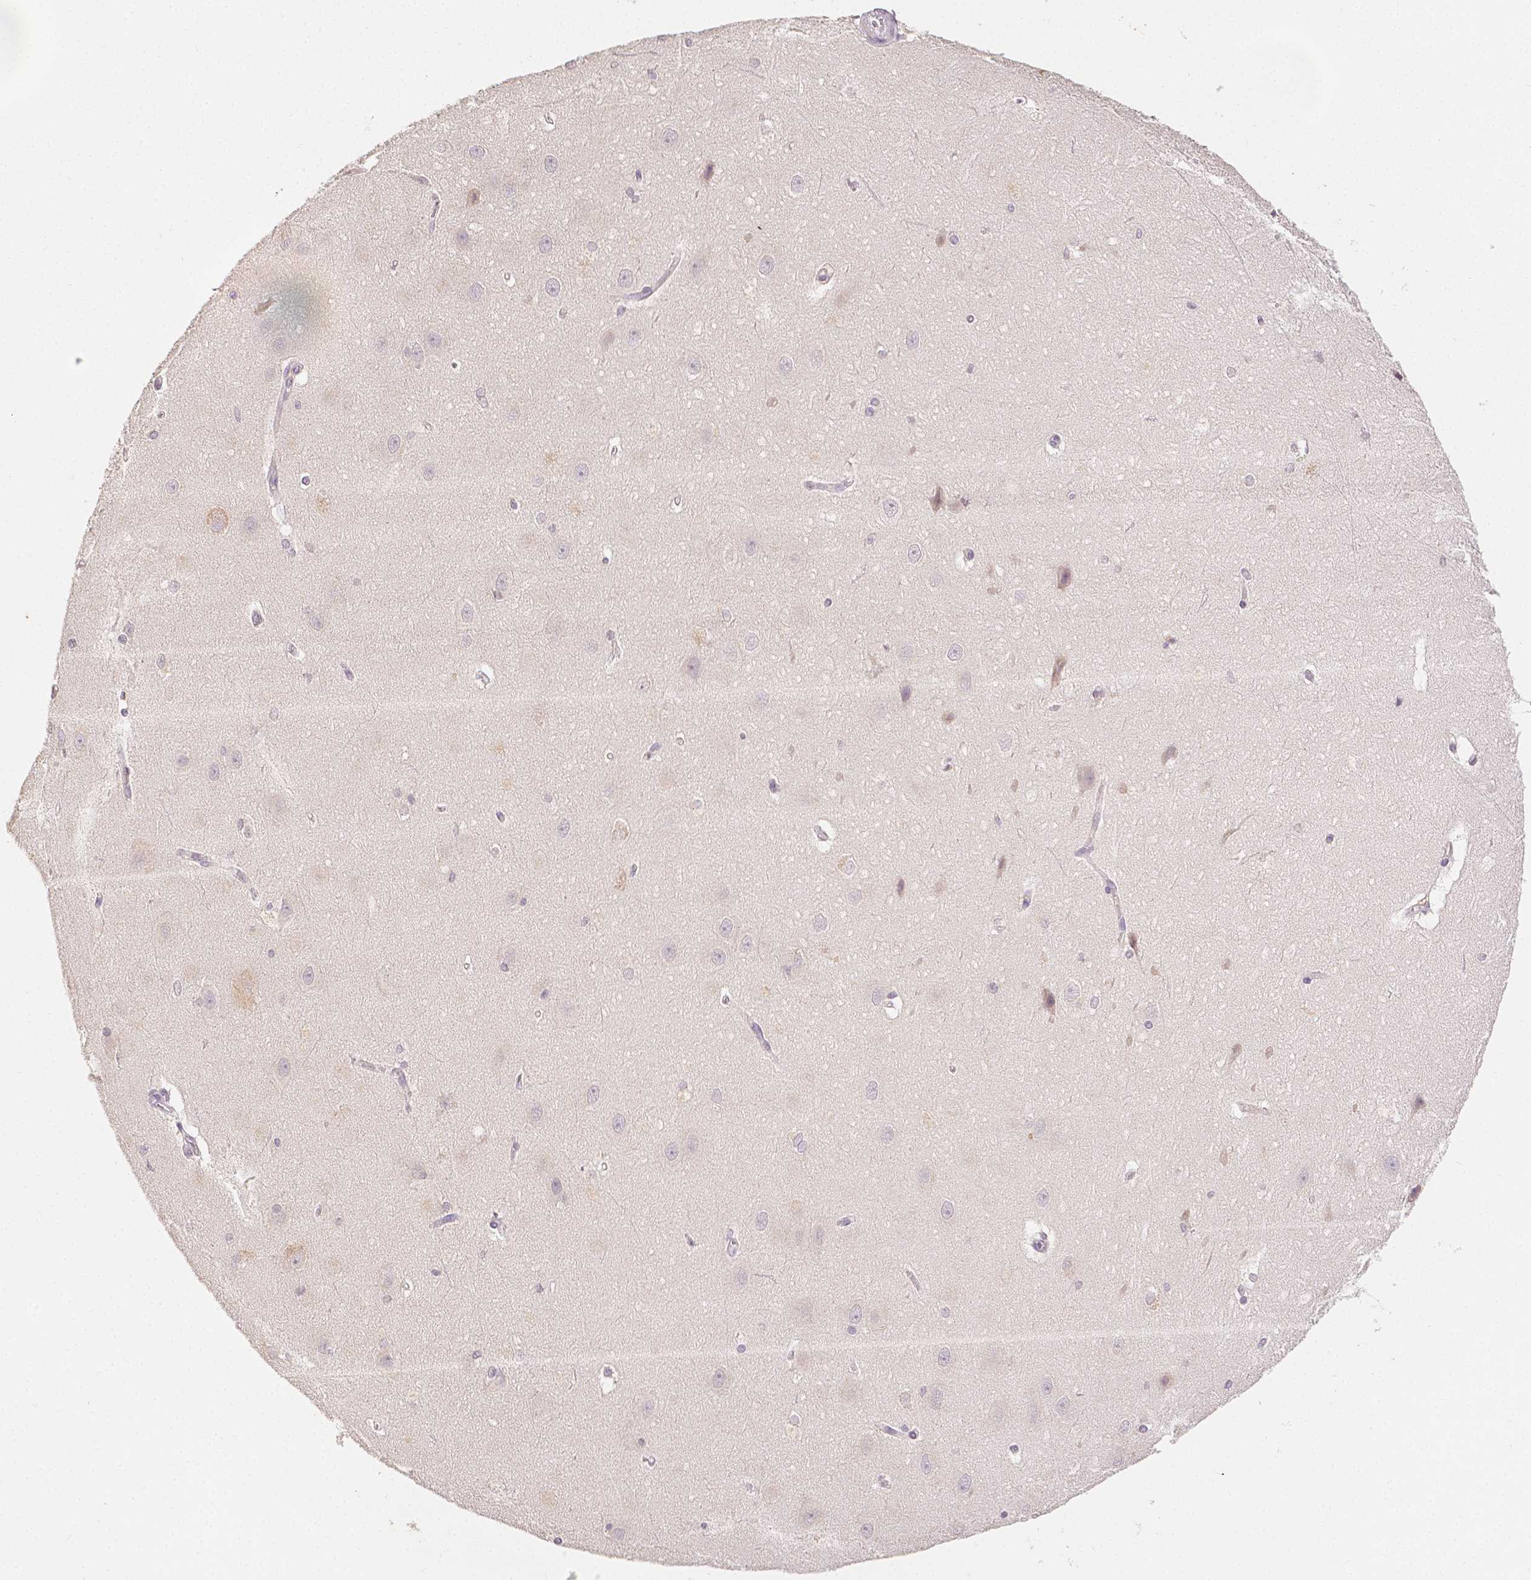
{"staining": {"intensity": "negative", "quantity": "none", "location": "none"}, "tissue": "hippocampus", "cell_type": "Glial cells", "image_type": "normal", "snomed": [{"axis": "morphology", "description": "Normal tissue, NOS"}, {"axis": "topography", "description": "Cerebral cortex"}, {"axis": "topography", "description": "Hippocampus"}], "caption": "Micrograph shows no significant protein expression in glial cells of normal hippocampus. (Stains: DAB IHC with hematoxylin counter stain, Microscopy: brightfield microscopy at high magnification).", "gene": "TGM1", "patient": {"sex": "female", "age": 19}}